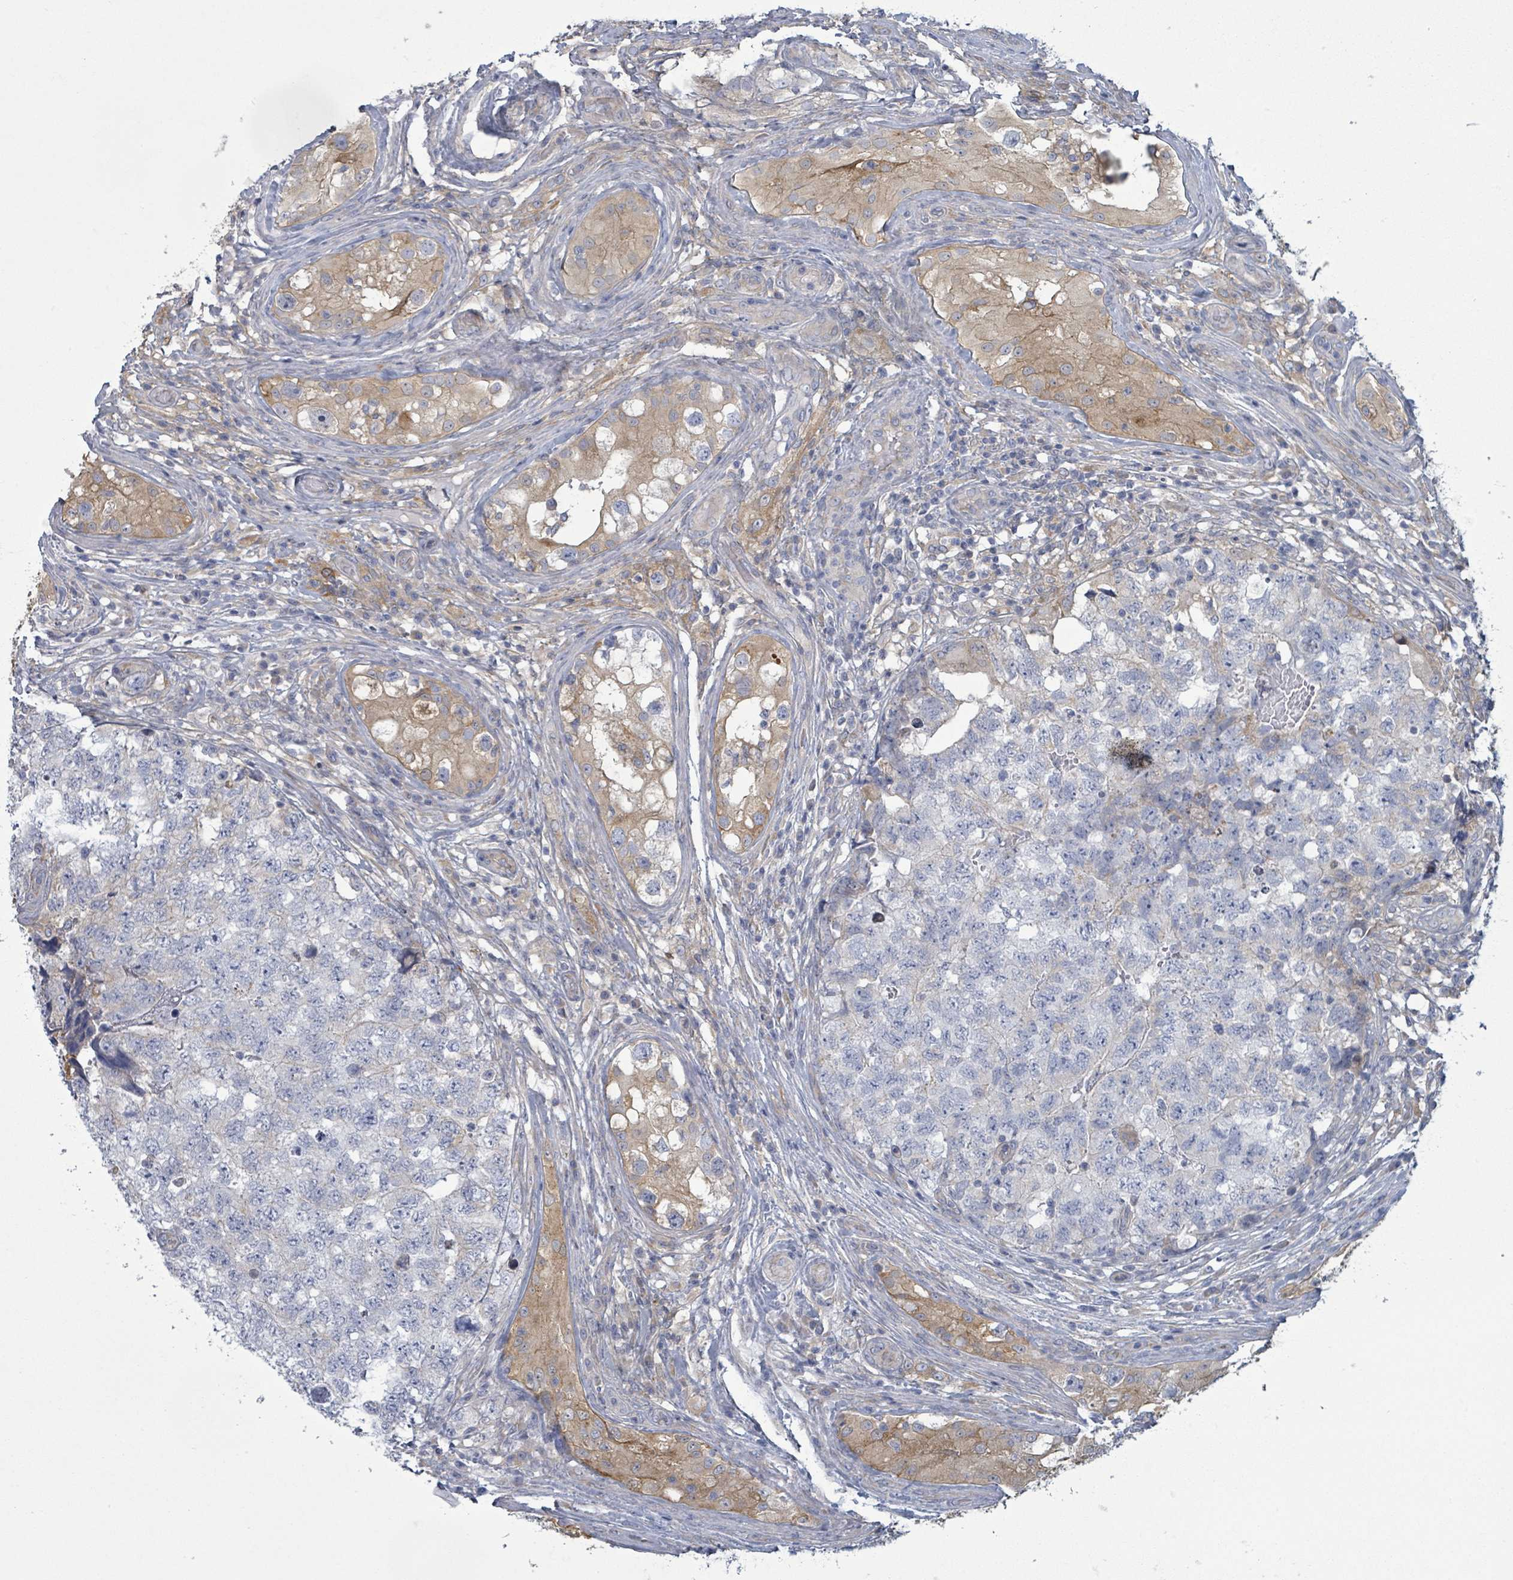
{"staining": {"intensity": "negative", "quantity": "none", "location": "none"}, "tissue": "testis cancer", "cell_type": "Tumor cells", "image_type": "cancer", "snomed": [{"axis": "morphology", "description": "Carcinoma, Embryonal, NOS"}, {"axis": "topography", "description": "Testis"}], "caption": "Tumor cells are negative for brown protein staining in testis cancer.", "gene": "COL13A1", "patient": {"sex": "male", "age": 31}}